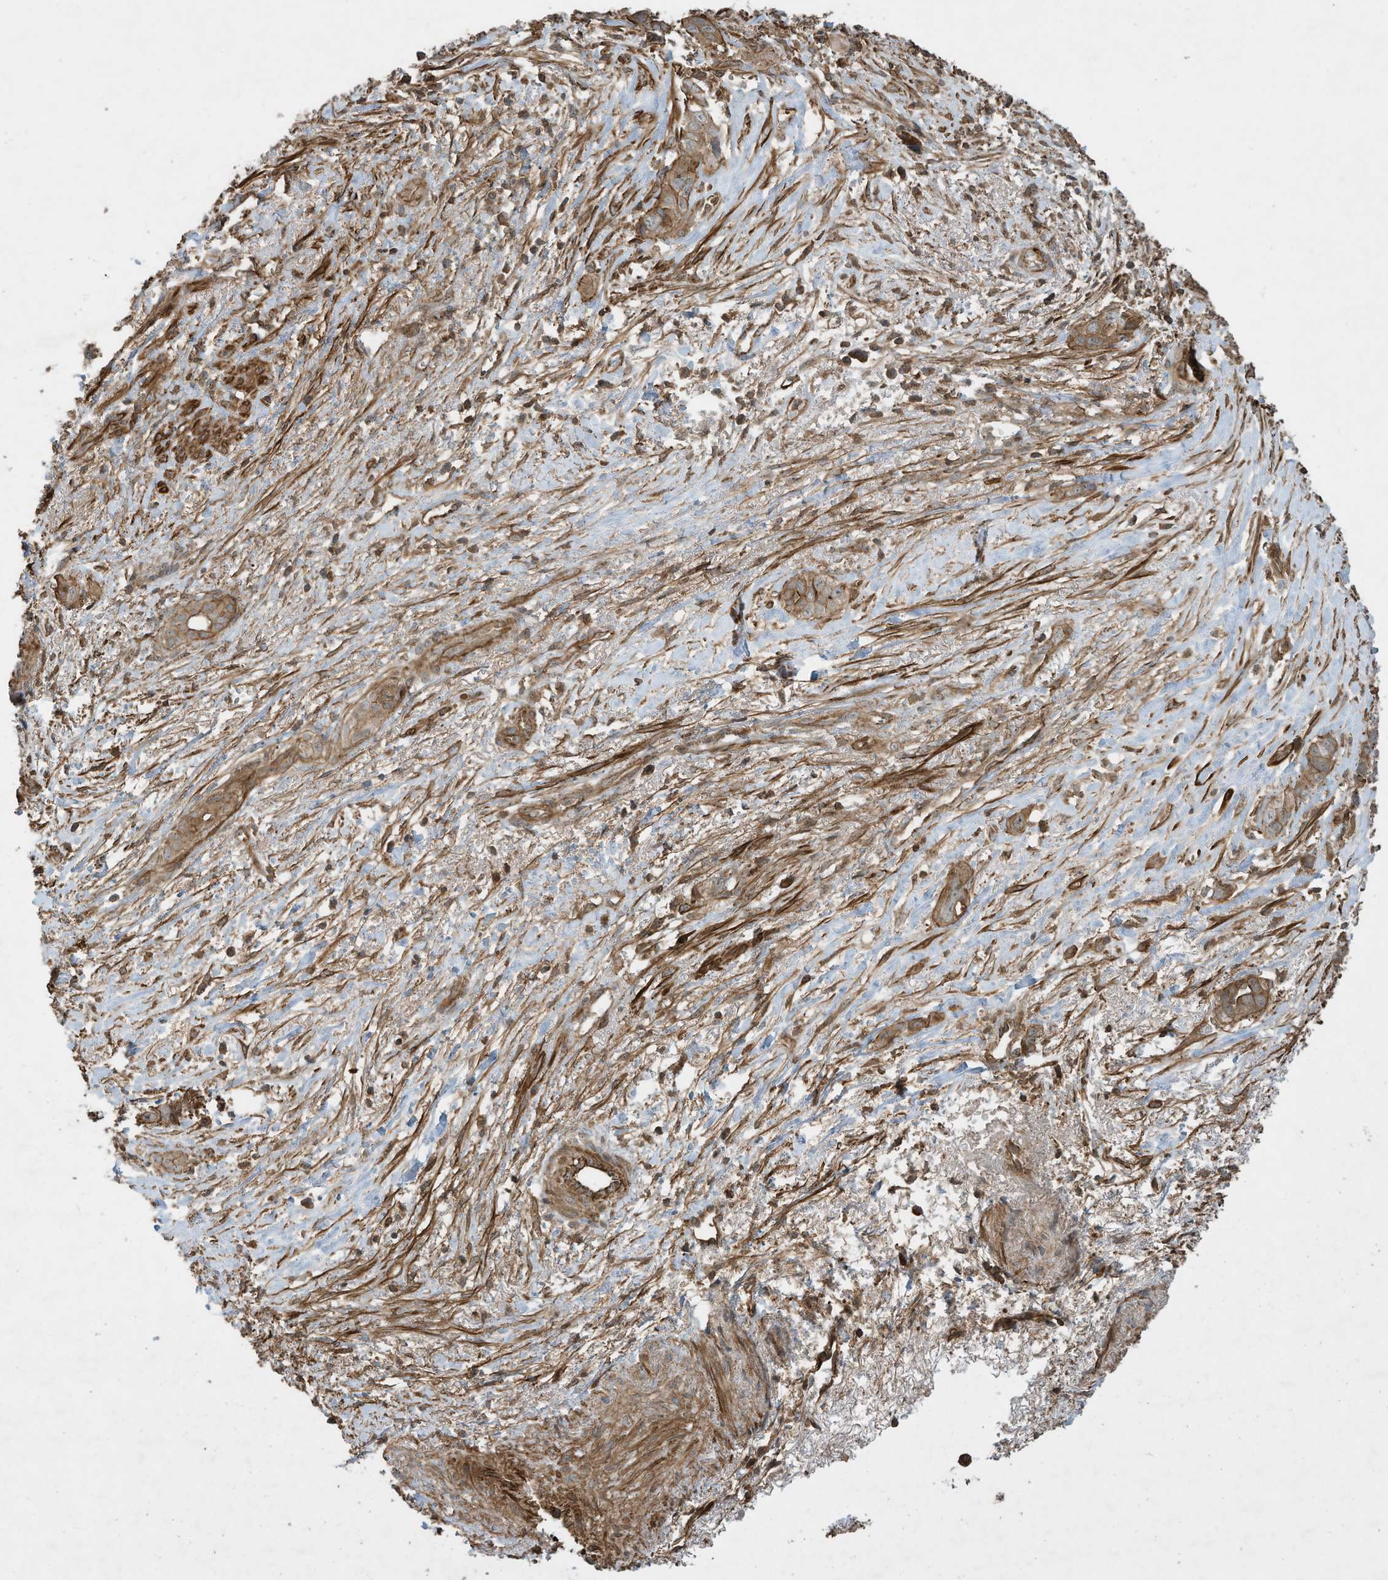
{"staining": {"intensity": "strong", "quantity": ">75%", "location": "cytoplasmic/membranous"}, "tissue": "liver cancer", "cell_type": "Tumor cells", "image_type": "cancer", "snomed": [{"axis": "morphology", "description": "Cholangiocarcinoma"}, {"axis": "topography", "description": "Liver"}], "caption": "Immunohistochemical staining of liver cancer exhibits strong cytoplasmic/membranous protein positivity in about >75% of tumor cells. (DAB (3,3'-diaminobenzidine) IHC, brown staining for protein, blue staining for nuclei).", "gene": "DDIT4", "patient": {"sex": "female", "age": 79}}